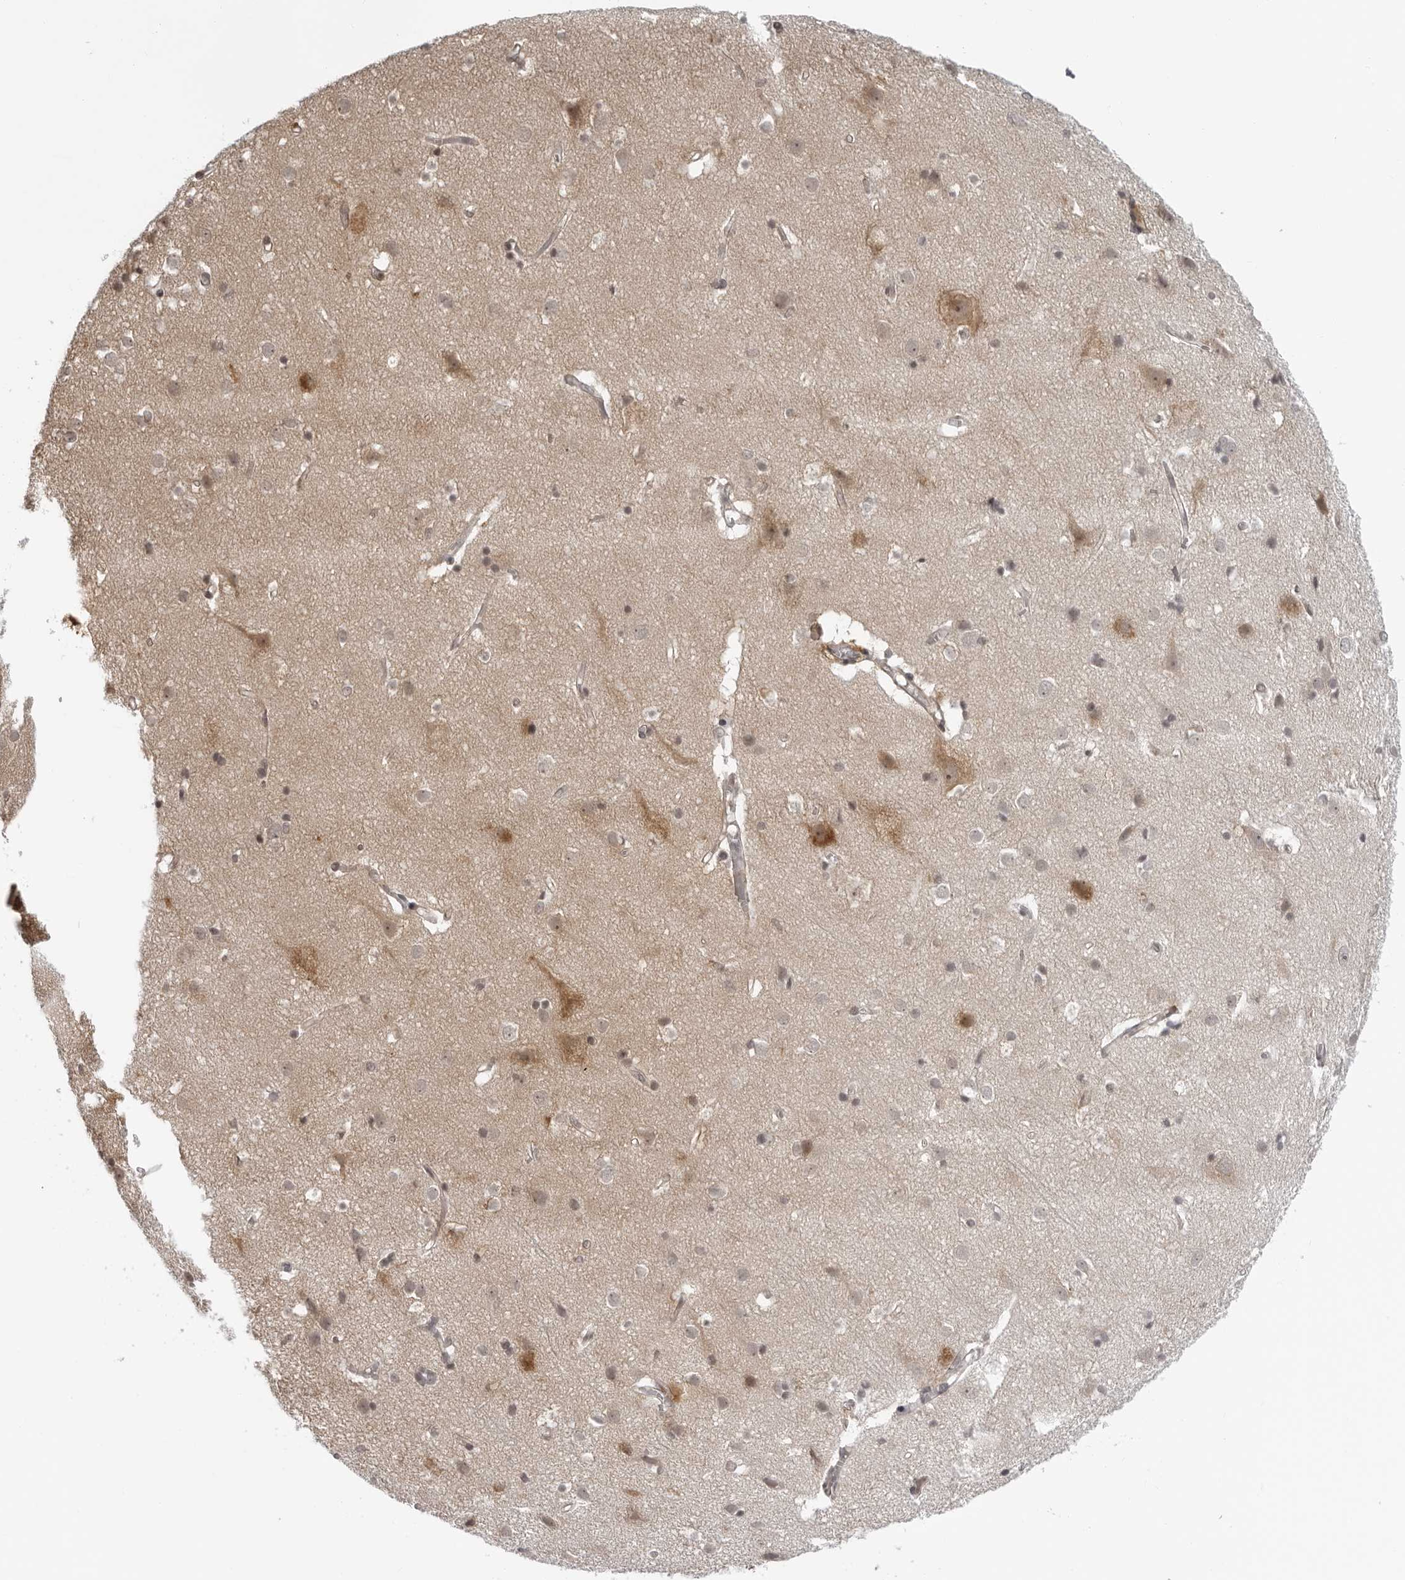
{"staining": {"intensity": "weak", "quantity": ">75%", "location": "cytoplasmic/membranous"}, "tissue": "cerebral cortex", "cell_type": "Endothelial cells", "image_type": "normal", "snomed": [{"axis": "morphology", "description": "Normal tissue, NOS"}, {"axis": "topography", "description": "Cerebral cortex"}], "caption": "This micrograph demonstrates immunohistochemistry (IHC) staining of benign cerebral cortex, with low weak cytoplasmic/membranous expression in approximately >75% of endothelial cells.", "gene": "MRPS15", "patient": {"sex": "male", "age": 54}}